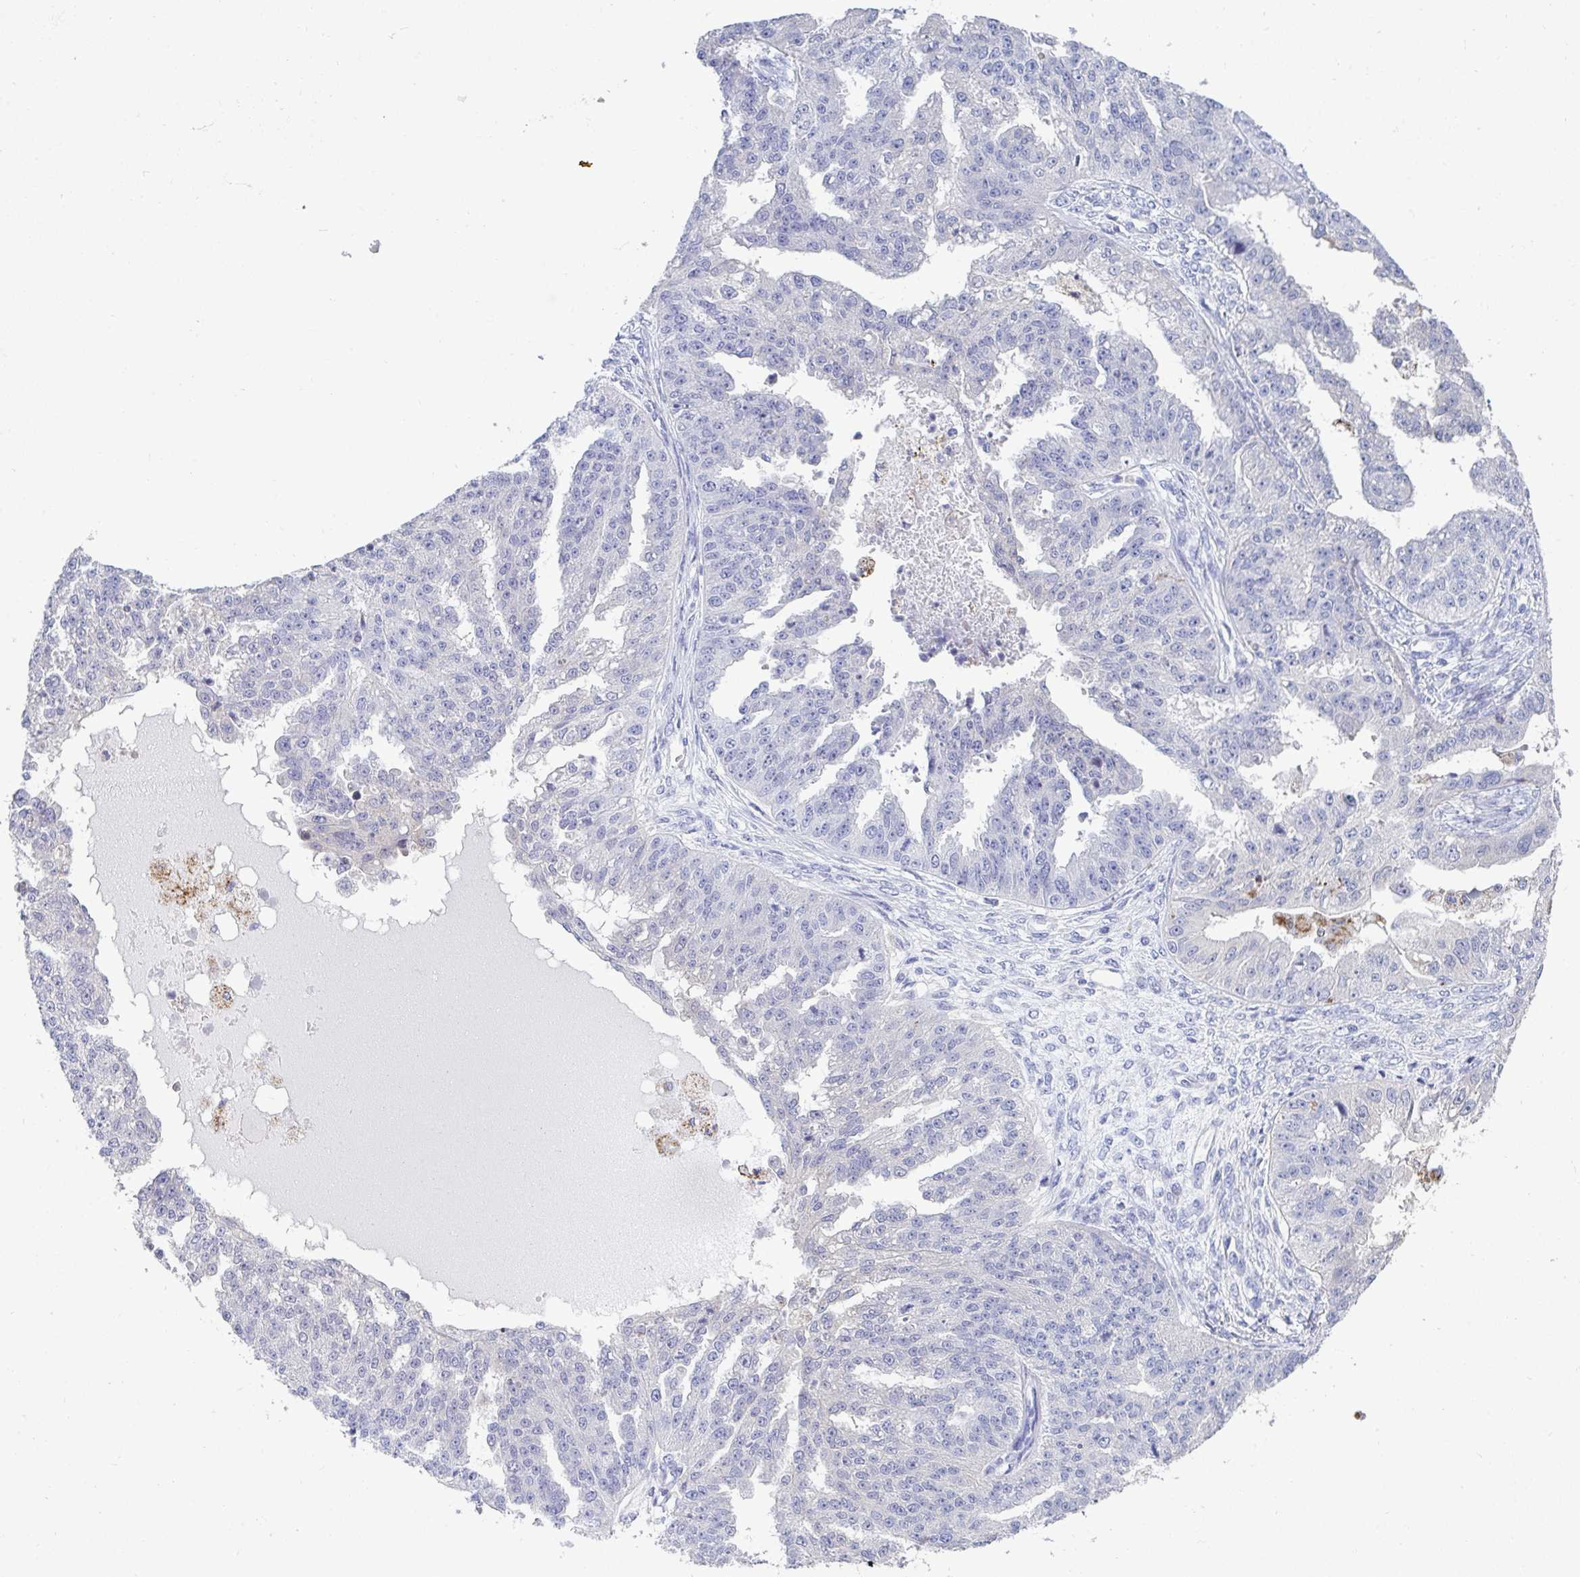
{"staining": {"intensity": "negative", "quantity": "none", "location": "none"}, "tissue": "ovarian cancer", "cell_type": "Tumor cells", "image_type": "cancer", "snomed": [{"axis": "morphology", "description": "Cystadenocarcinoma, serous, NOS"}, {"axis": "topography", "description": "Ovary"}], "caption": "This is an immunohistochemistry (IHC) histopathology image of human serous cystadenocarcinoma (ovarian). There is no positivity in tumor cells.", "gene": "MGAM2", "patient": {"sex": "female", "age": 58}}